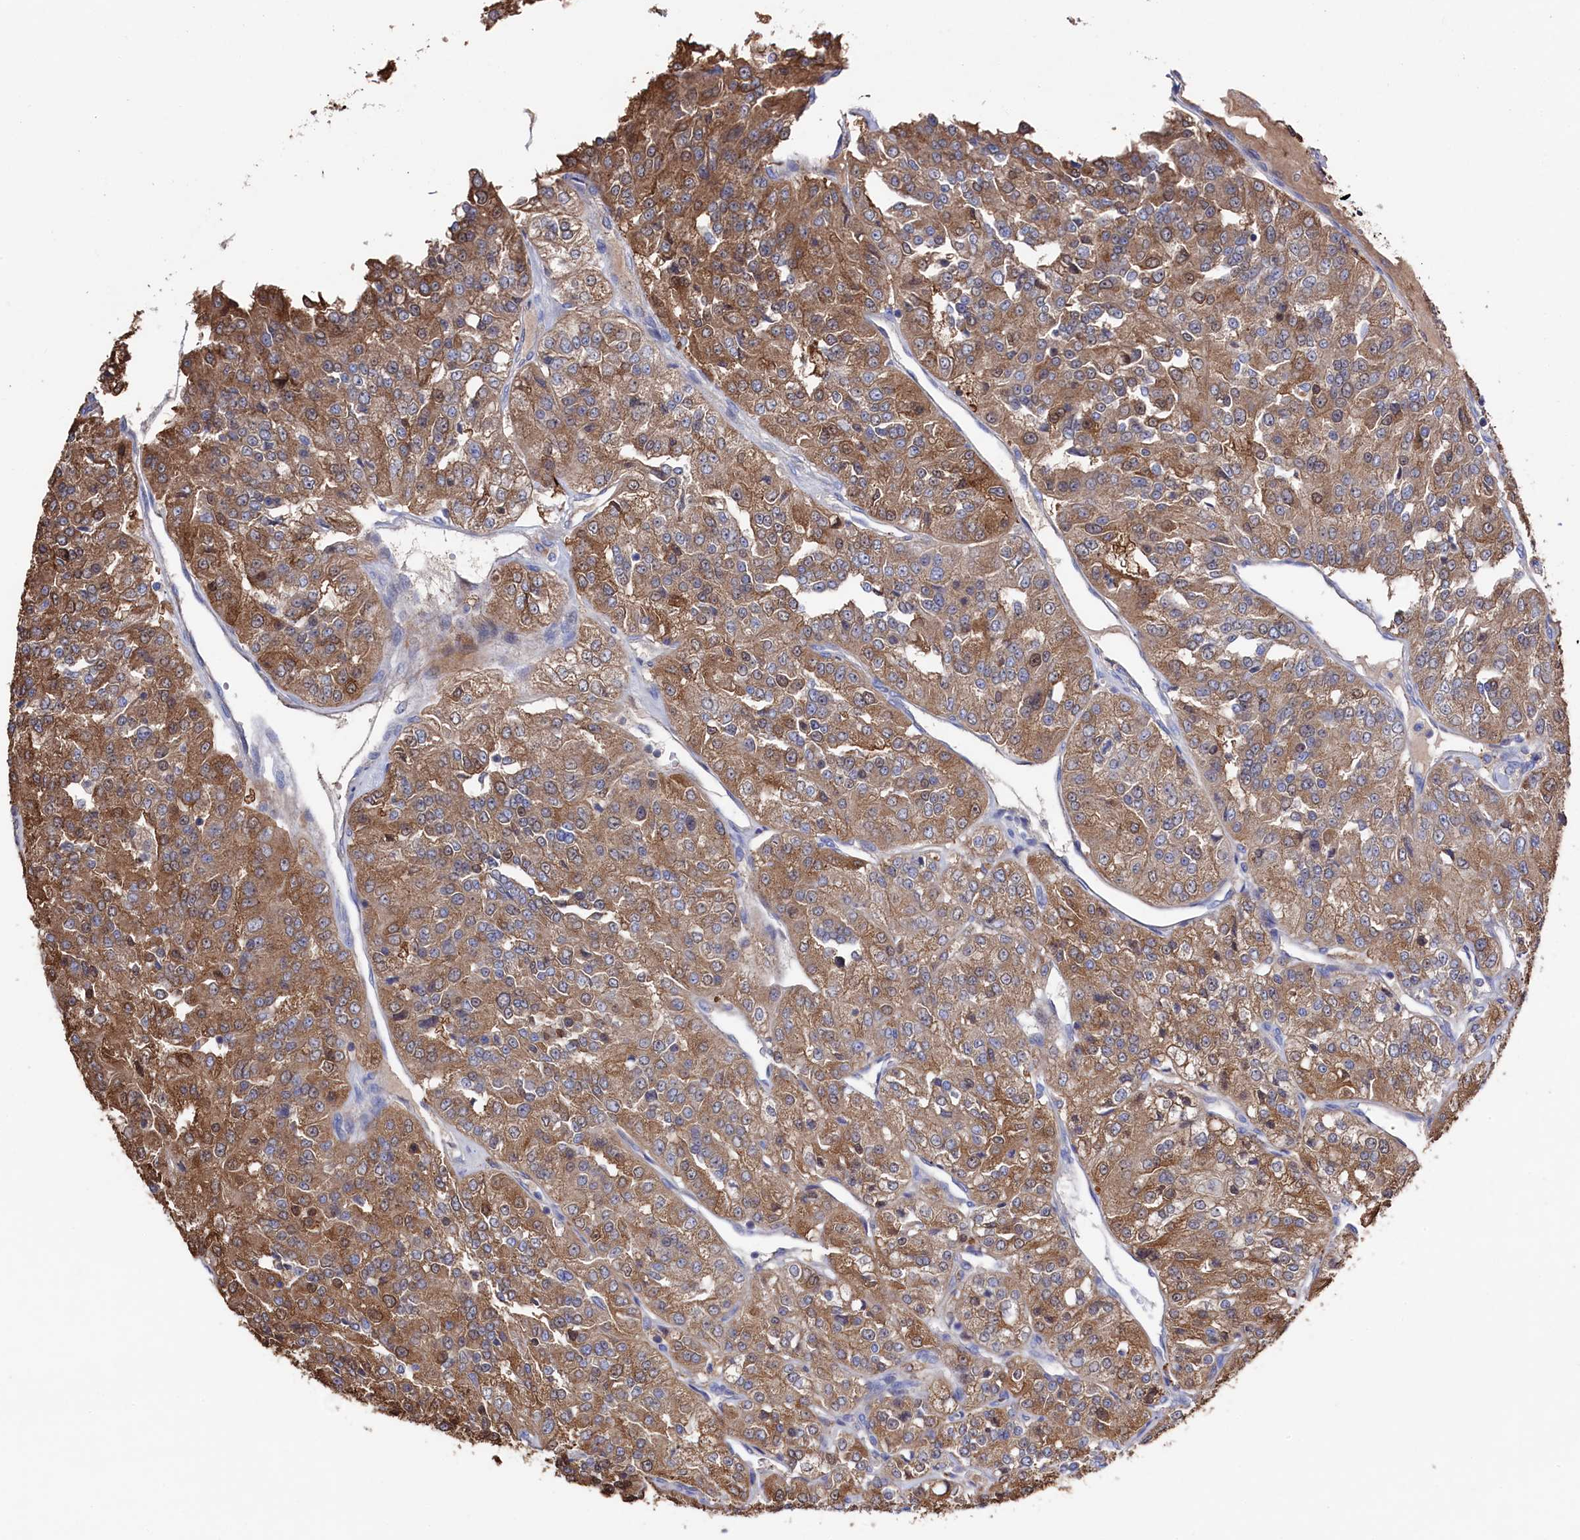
{"staining": {"intensity": "moderate", "quantity": ">75%", "location": "cytoplasmic/membranous"}, "tissue": "renal cancer", "cell_type": "Tumor cells", "image_type": "cancer", "snomed": [{"axis": "morphology", "description": "Adenocarcinoma, NOS"}, {"axis": "topography", "description": "Kidney"}], "caption": "Protein expression analysis of human adenocarcinoma (renal) reveals moderate cytoplasmic/membranous staining in about >75% of tumor cells.", "gene": "TK2", "patient": {"sex": "female", "age": 63}}